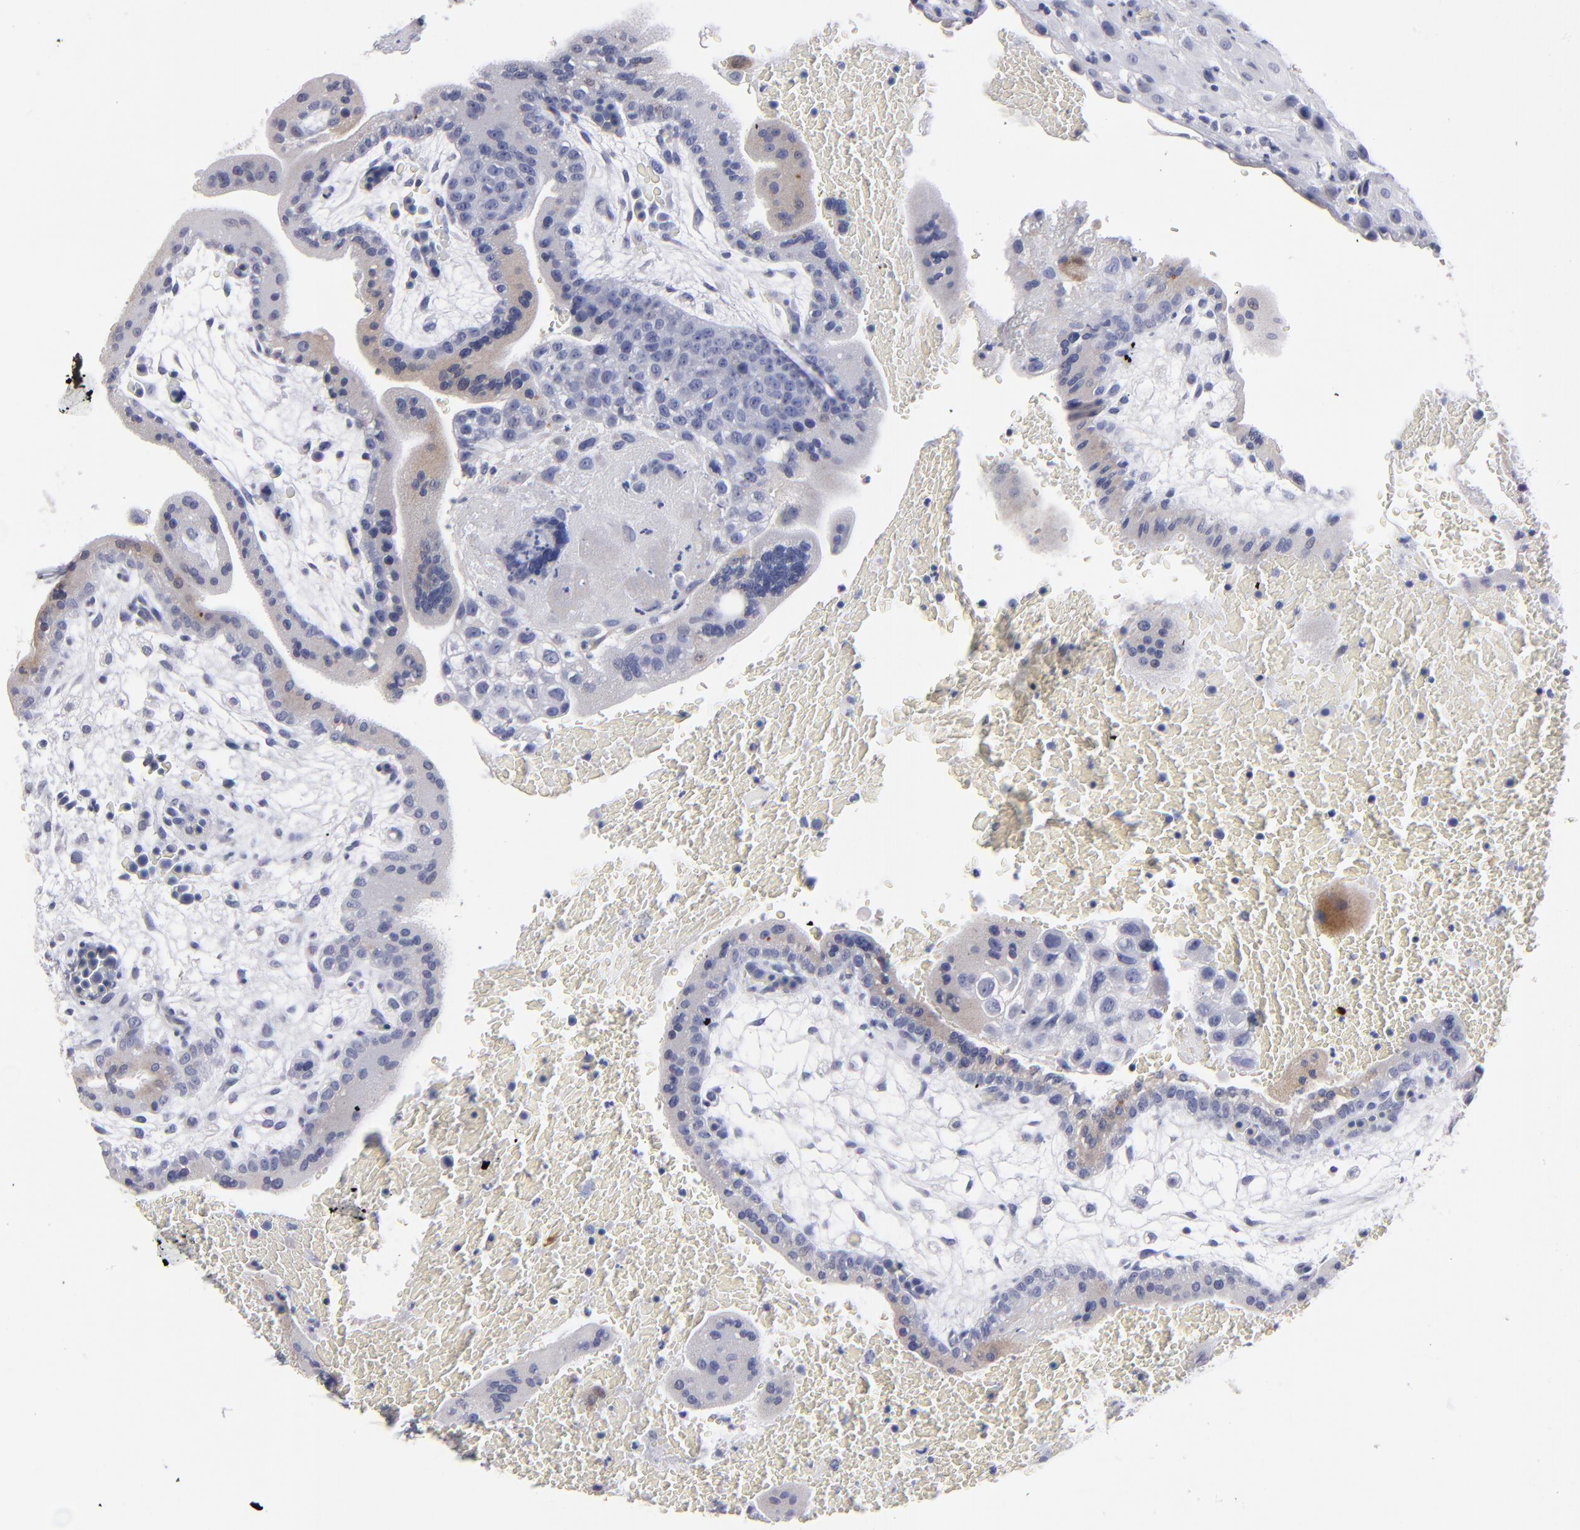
{"staining": {"intensity": "weak", "quantity": "<25%", "location": "cytoplasmic/membranous"}, "tissue": "placenta", "cell_type": "Decidual cells", "image_type": "normal", "snomed": [{"axis": "morphology", "description": "Normal tissue, NOS"}, {"axis": "topography", "description": "Placenta"}], "caption": "The immunohistochemistry image has no significant expression in decidual cells of placenta.", "gene": "FABP4", "patient": {"sex": "female", "age": 35}}